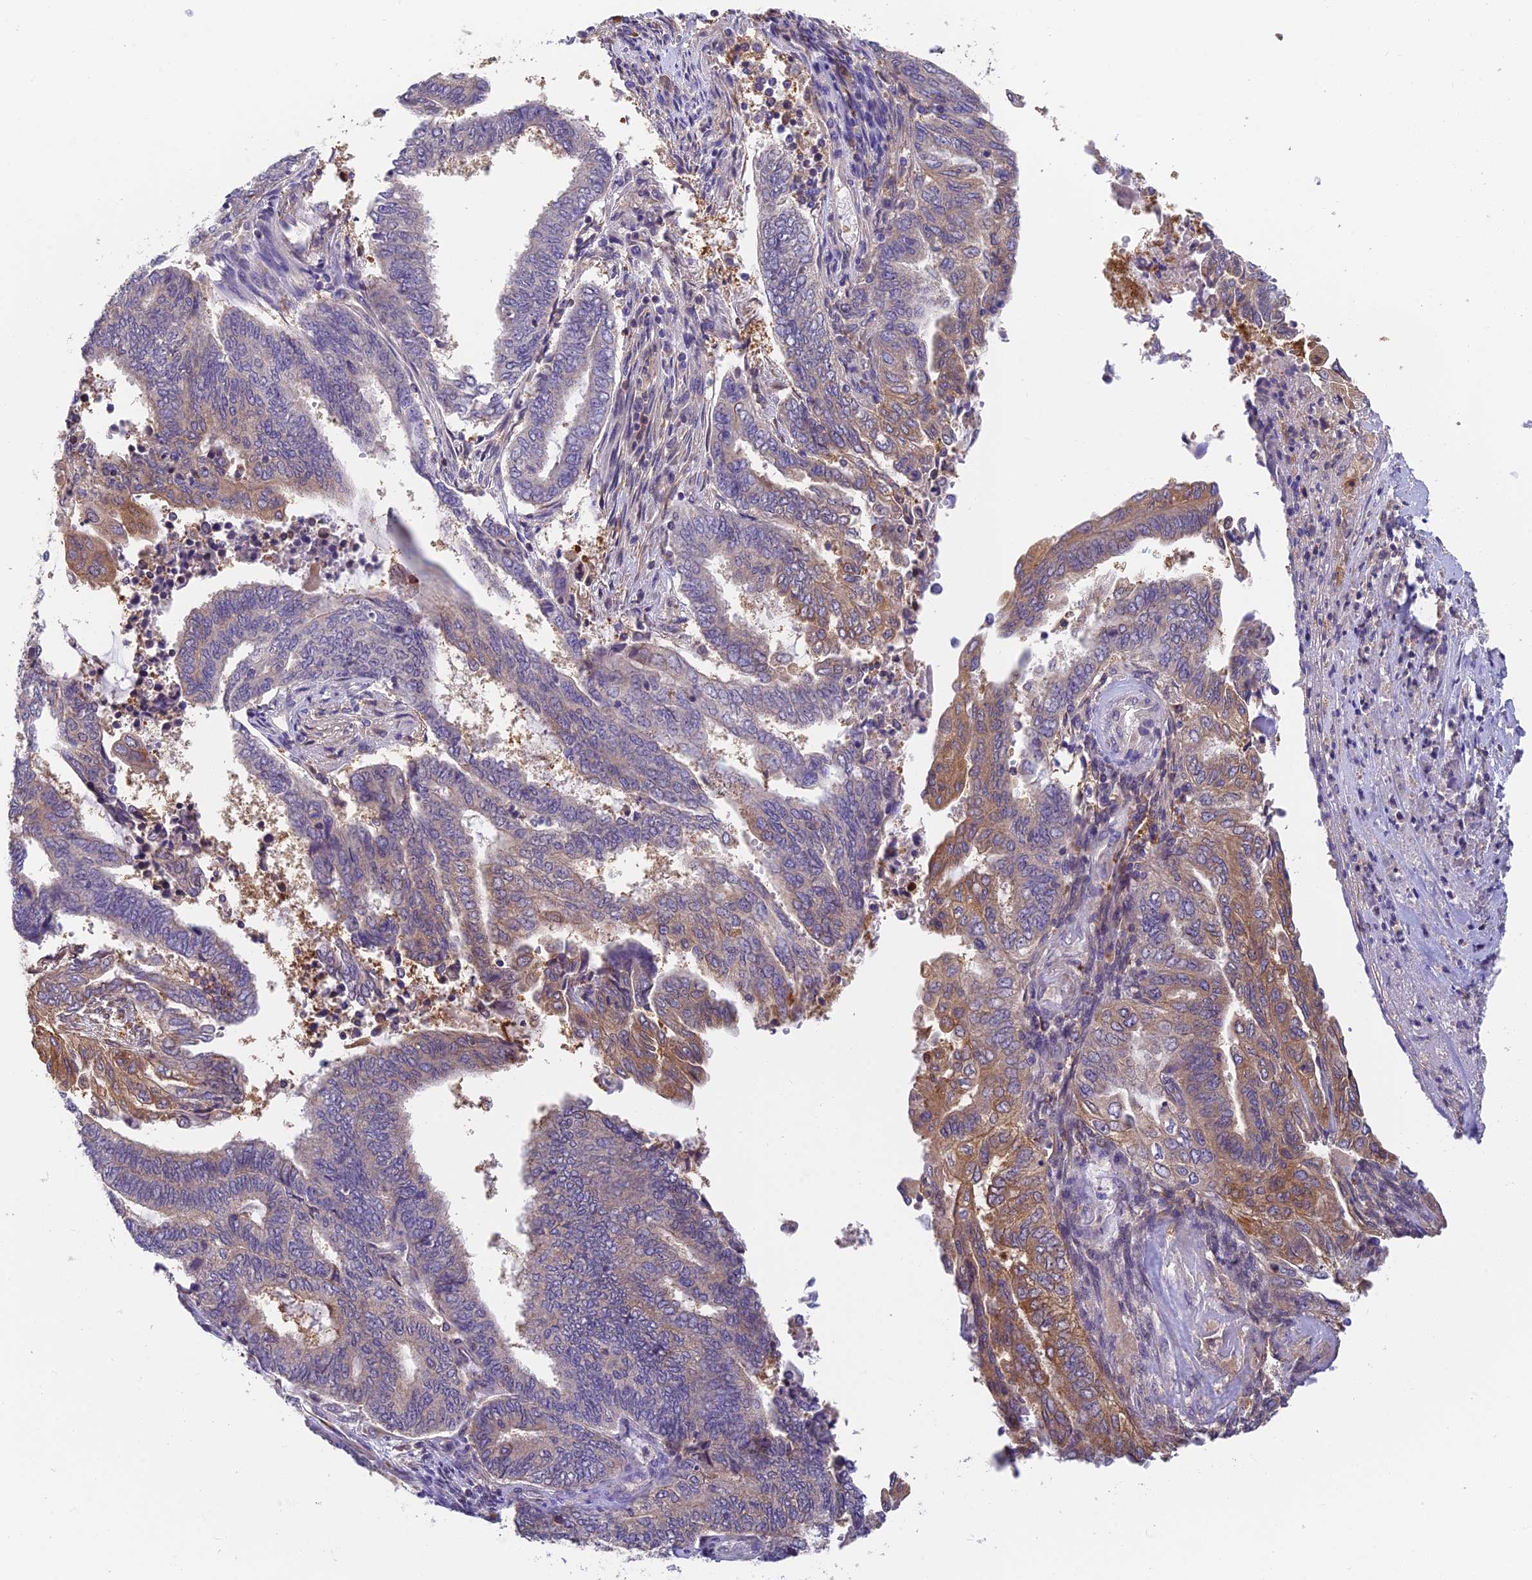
{"staining": {"intensity": "moderate", "quantity": "<25%", "location": "cytoplasmic/membranous"}, "tissue": "endometrial cancer", "cell_type": "Tumor cells", "image_type": "cancer", "snomed": [{"axis": "morphology", "description": "Adenocarcinoma, NOS"}, {"axis": "topography", "description": "Uterus"}, {"axis": "topography", "description": "Endometrium"}], "caption": "Immunohistochemistry (IHC) histopathology image of adenocarcinoma (endometrial) stained for a protein (brown), which exhibits low levels of moderate cytoplasmic/membranous positivity in about <25% of tumor cells.", "gene": "IPO5", "patient": {"sex": "female", "age": 70}}